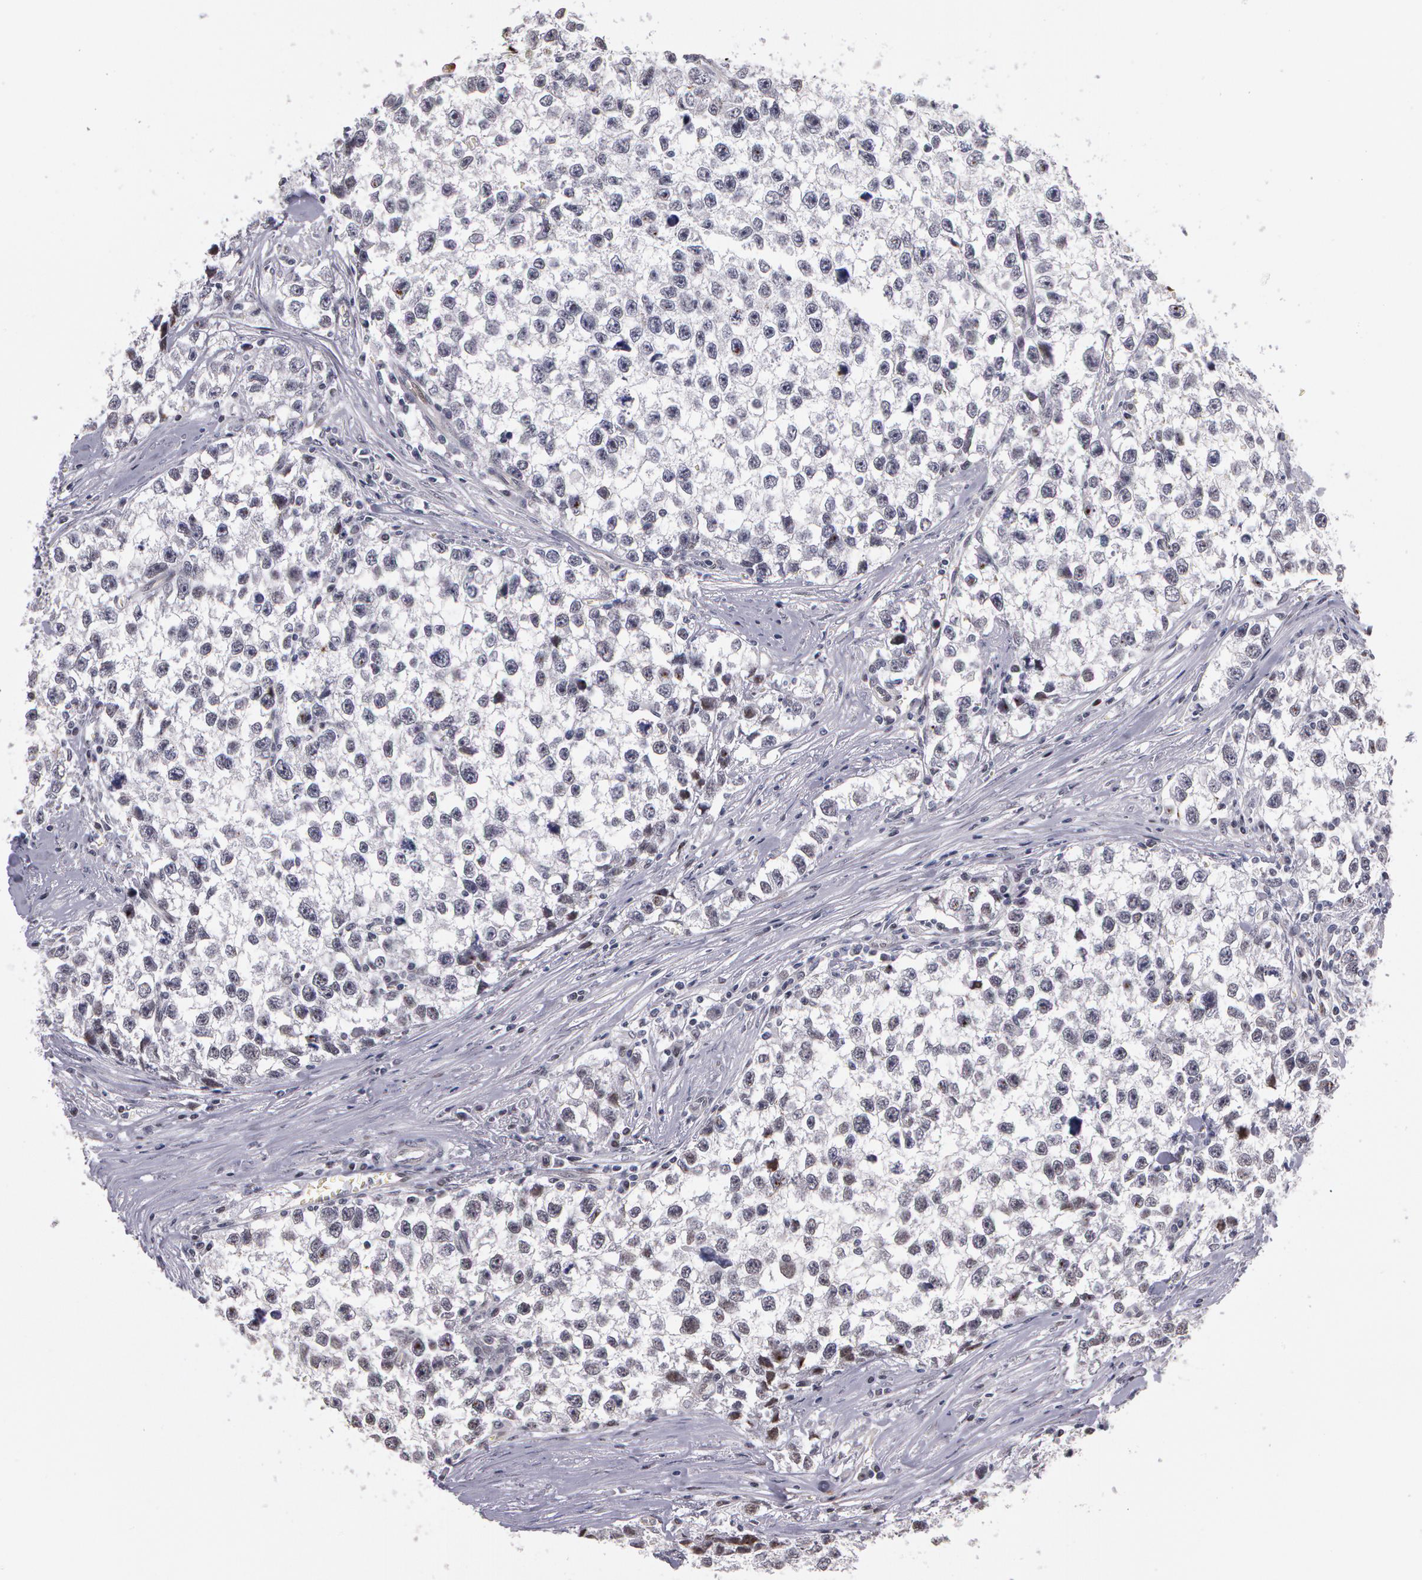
{"staining": {"intensity": "negative", "quantity": "none", "location": "none"}, "tissue": "testis cancer", "cell_type": "Tumor cells", "image_type": "cancer", "snomed": [{"axis": "morphology", "description": "Seminoma, NOS"}, {"axis": "morphology", "description": "Carcinoma, Embryonal, NOS"}, {"axis": "topography", "description": "Testis"}], "caption": "Tumor cells are negative for brown protein staining in embryonal carcinoma (testis).", "gene": "PRICKLE1", "patient": {"sex": "male", "age": 30}}